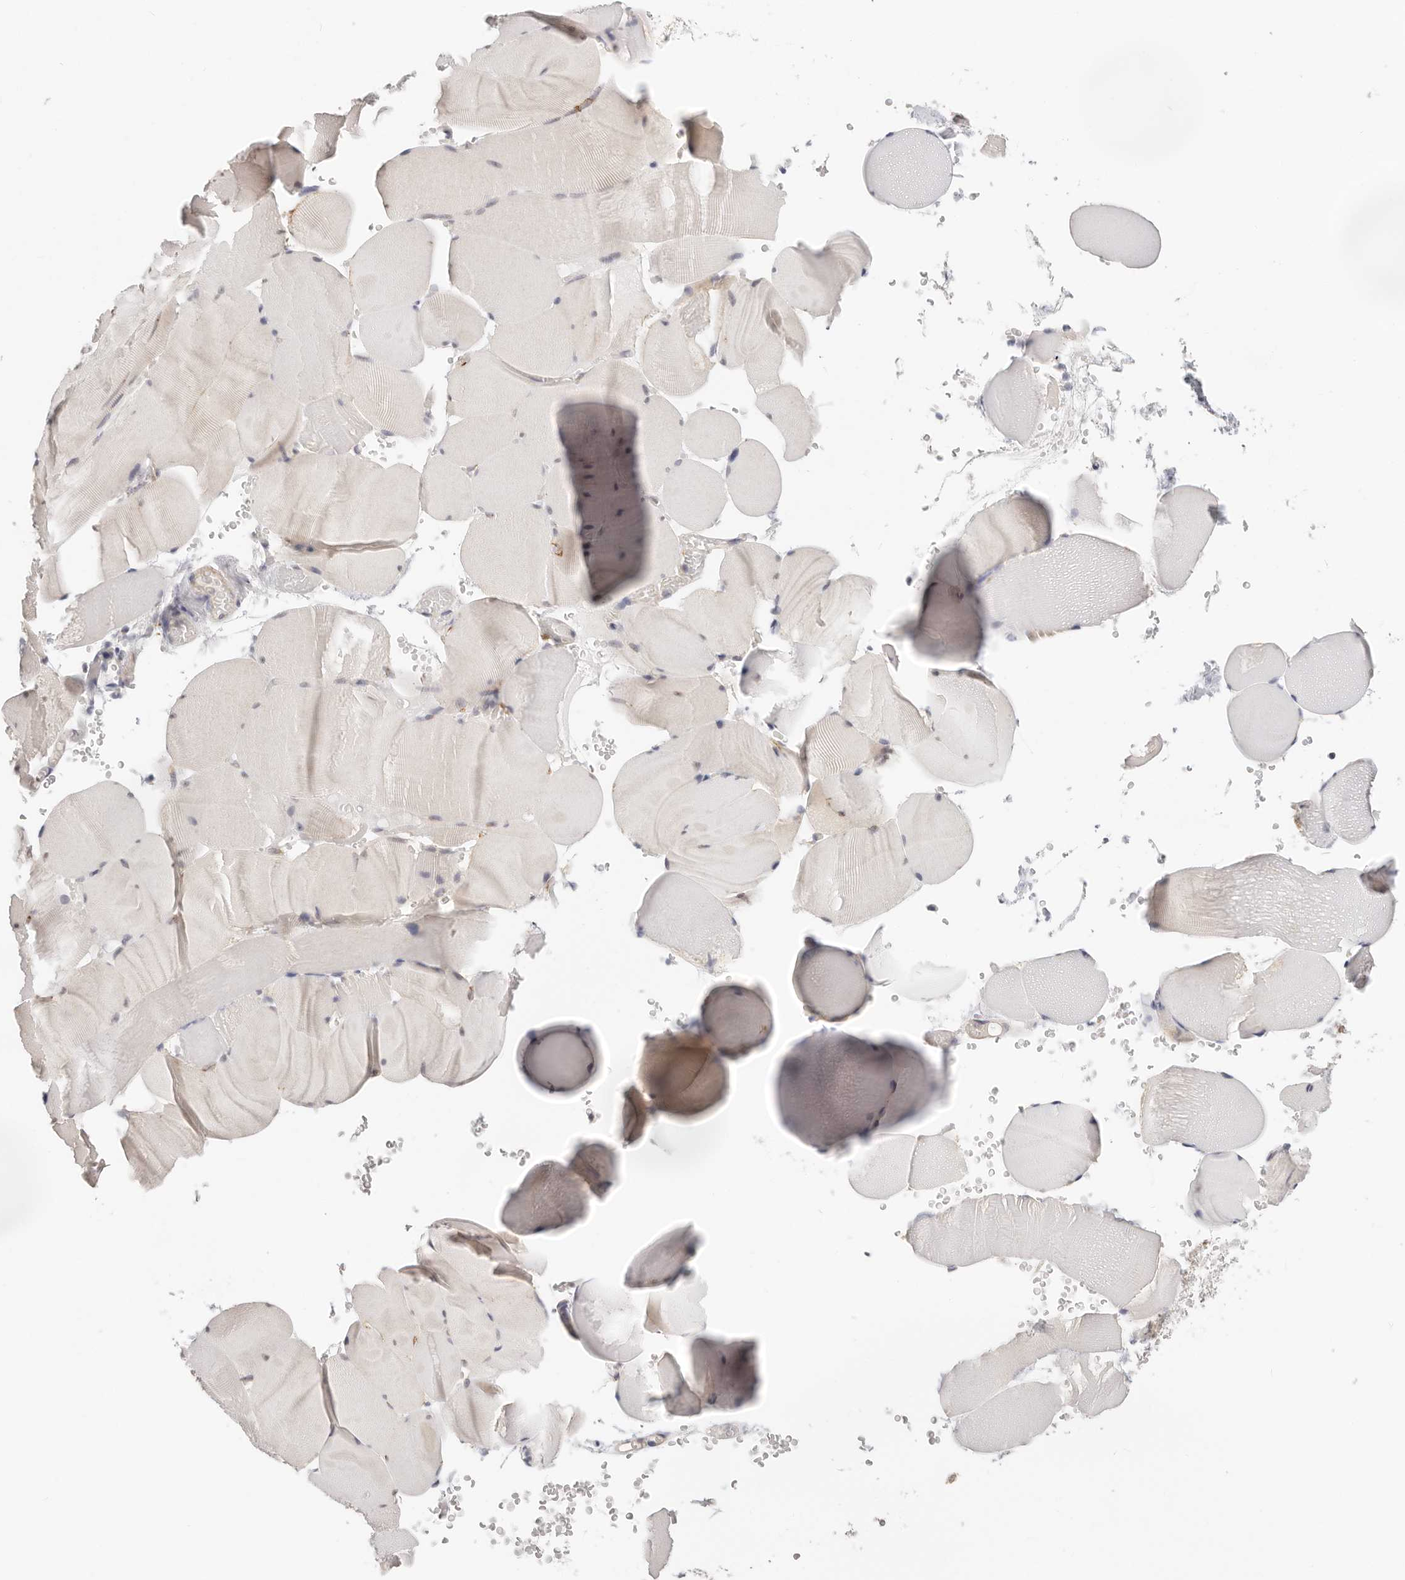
{"staining": {"intensity": "negative", "quantity": "none", "location": "none"}, "tissue": "skeletal muscle", "cell_type": "Myocytes", "image_type": "normal", "snomed": [{"axis": "morphology", "description": "Normal tissue, NOS"}, {"axis": "topography", "description": "Skeletal muscle"}], "caption": "Protein analysis of normal skeletal muscle reveals no significant staining in myocytes.", "gene": "AFDN", "patient": {"sex": "male", "age": 62}}